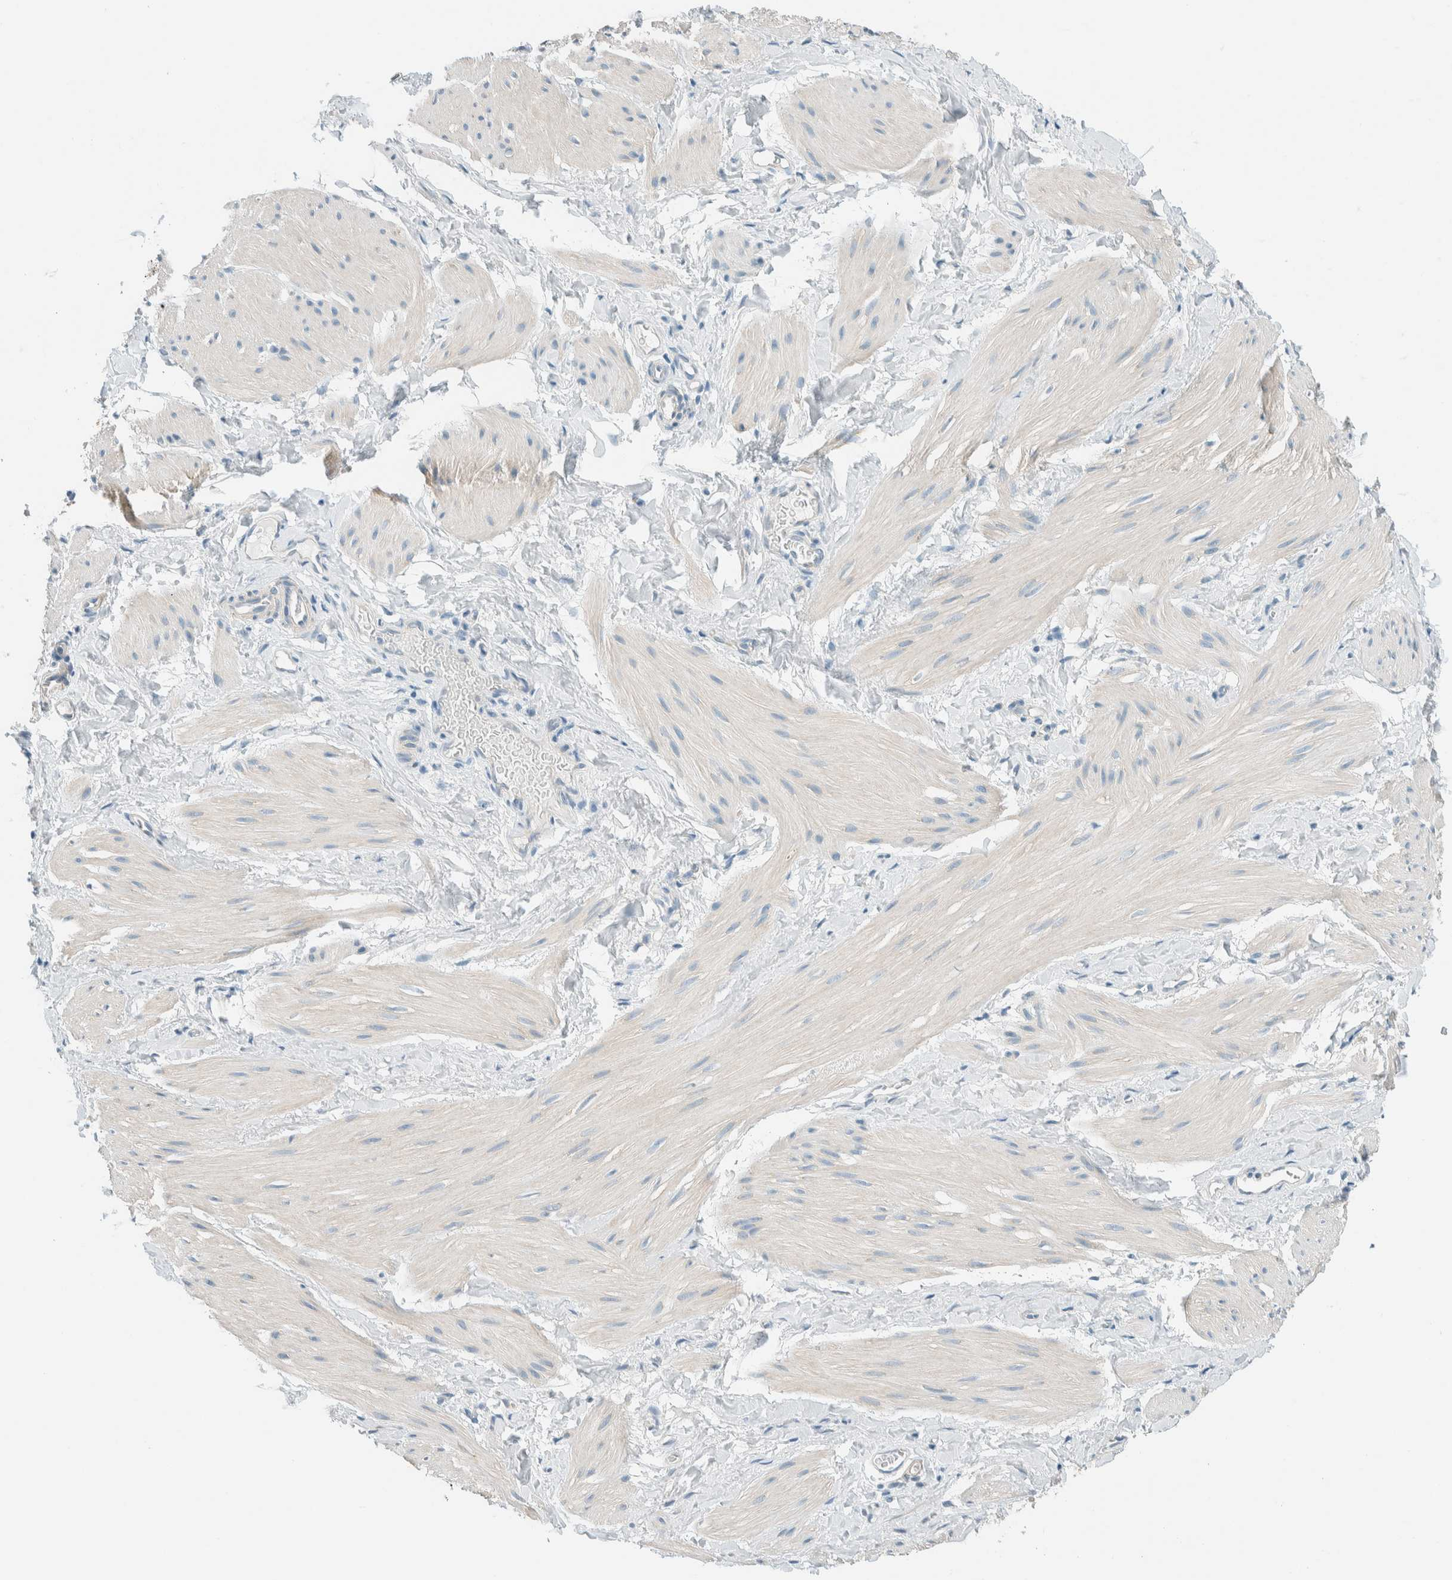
{"staining": {"intensity": "negative", "quantity": "none", "location": "none"}, "tissue": "smooth muscle", "cell_type": "Smooth muscle cells", "image_type": "normal", "snomed": [{"axis": "morphology", "description": "Normal tissue, NOS"}, {"axis": "topography", "description": "Smooth muscle"}], "caption": "There is no significant expression in smooth muscle cells of smooth muscle. The staining is performed using DAB brown chromogen with nuclei counter-stained in using hematoxylin.", "gene": "ALDH7A1", "patient": {"sex": "male", "age": 16}}